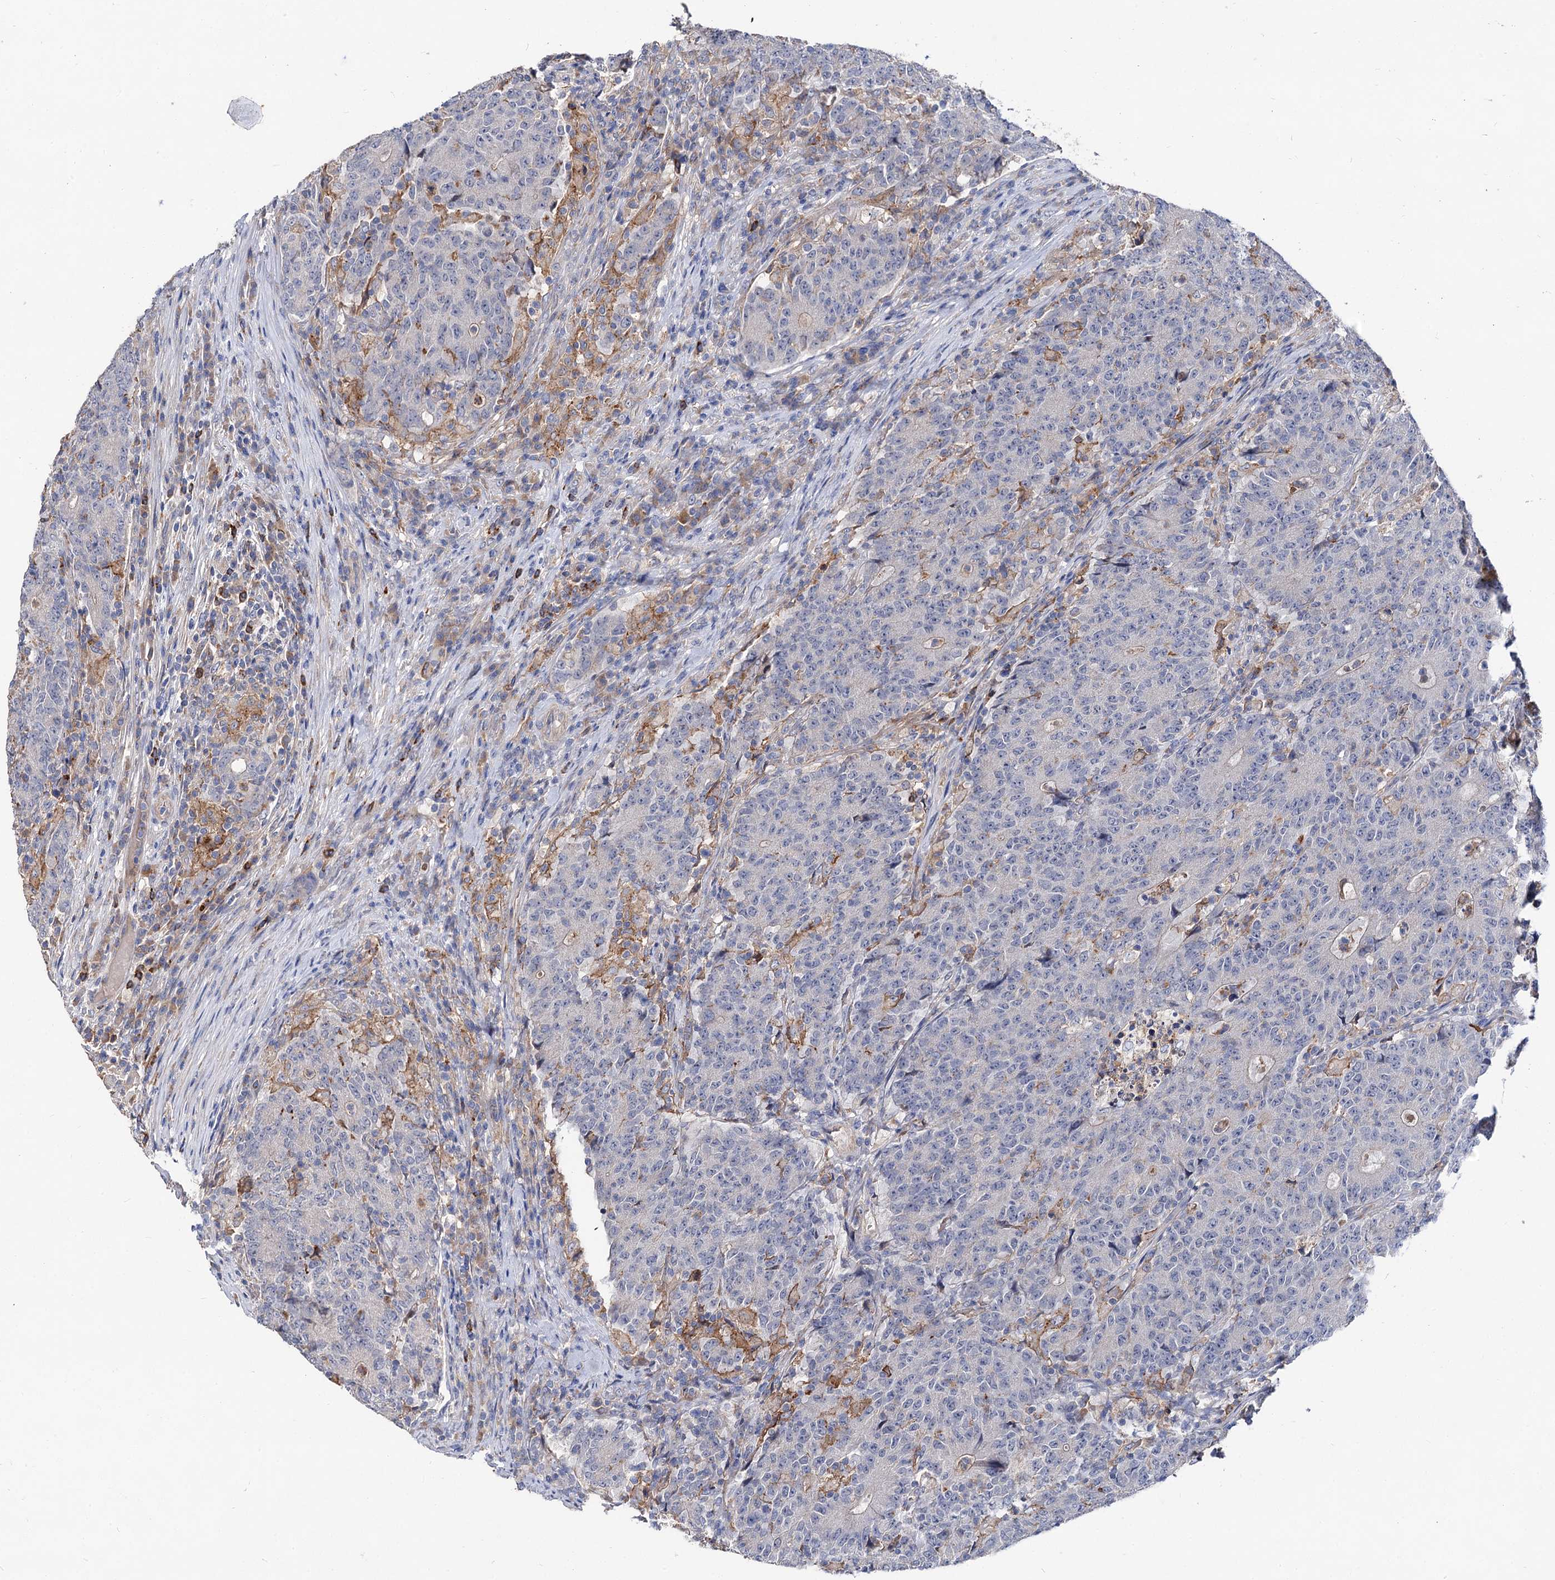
{"staining": {"intensity": "negative", "quantity": "none", "location": "none"}, "tissue": "colorectal cancer", "cell_type": "Tumor cells", "image_type": "cancer", "snomed": [{"axis": "morphology", "description": "Adenocarcinoma, NOS"}, {"axis": "topography", "description": "Colon"}], "caption": "DAB immunohistochemical staining of human colorectal cancer (adenocarcinoma) displays no significant expression in tumor cells.", "gene": "HVCN1", "patient": {"sex": "female", "age": 75}}